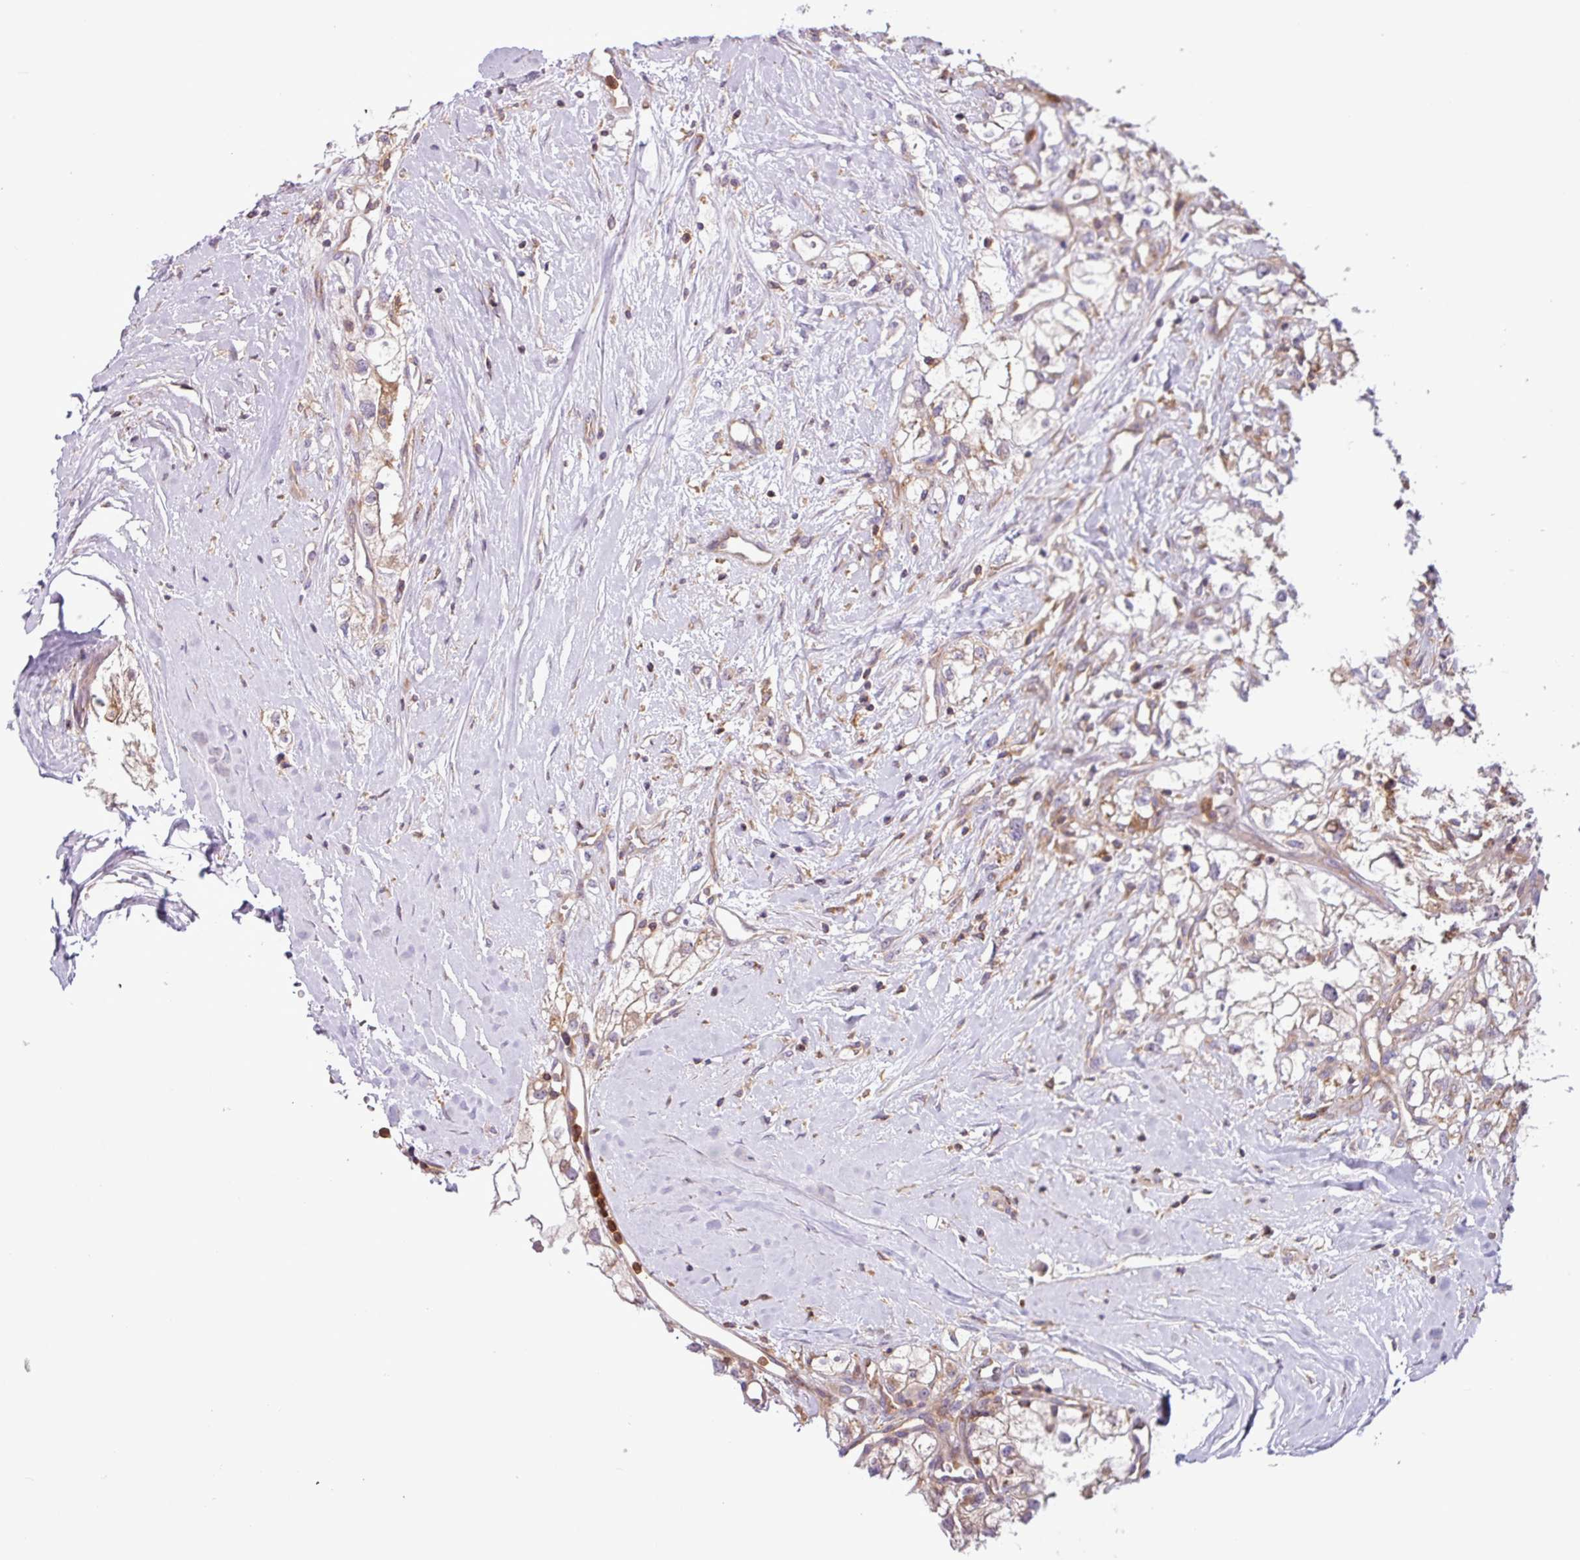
{"staining": {"intensity": "negative", "quantity": "none", "location": "none"}, "tissue": "renal cancer", "cell_type": "Tumor cells", "image_type": "cancer", "snomed": [{"axis": "morphology", "description": "Adenocarcinoma, NOS"}, {"axis": "topography", "description": "Kidney"}], "caption": "Tumor cells show no significant protein expression in renal cancer (adenocarcinoma).", "gene": "ACTR3", "patient": {"sex": "male", "age": 59}}